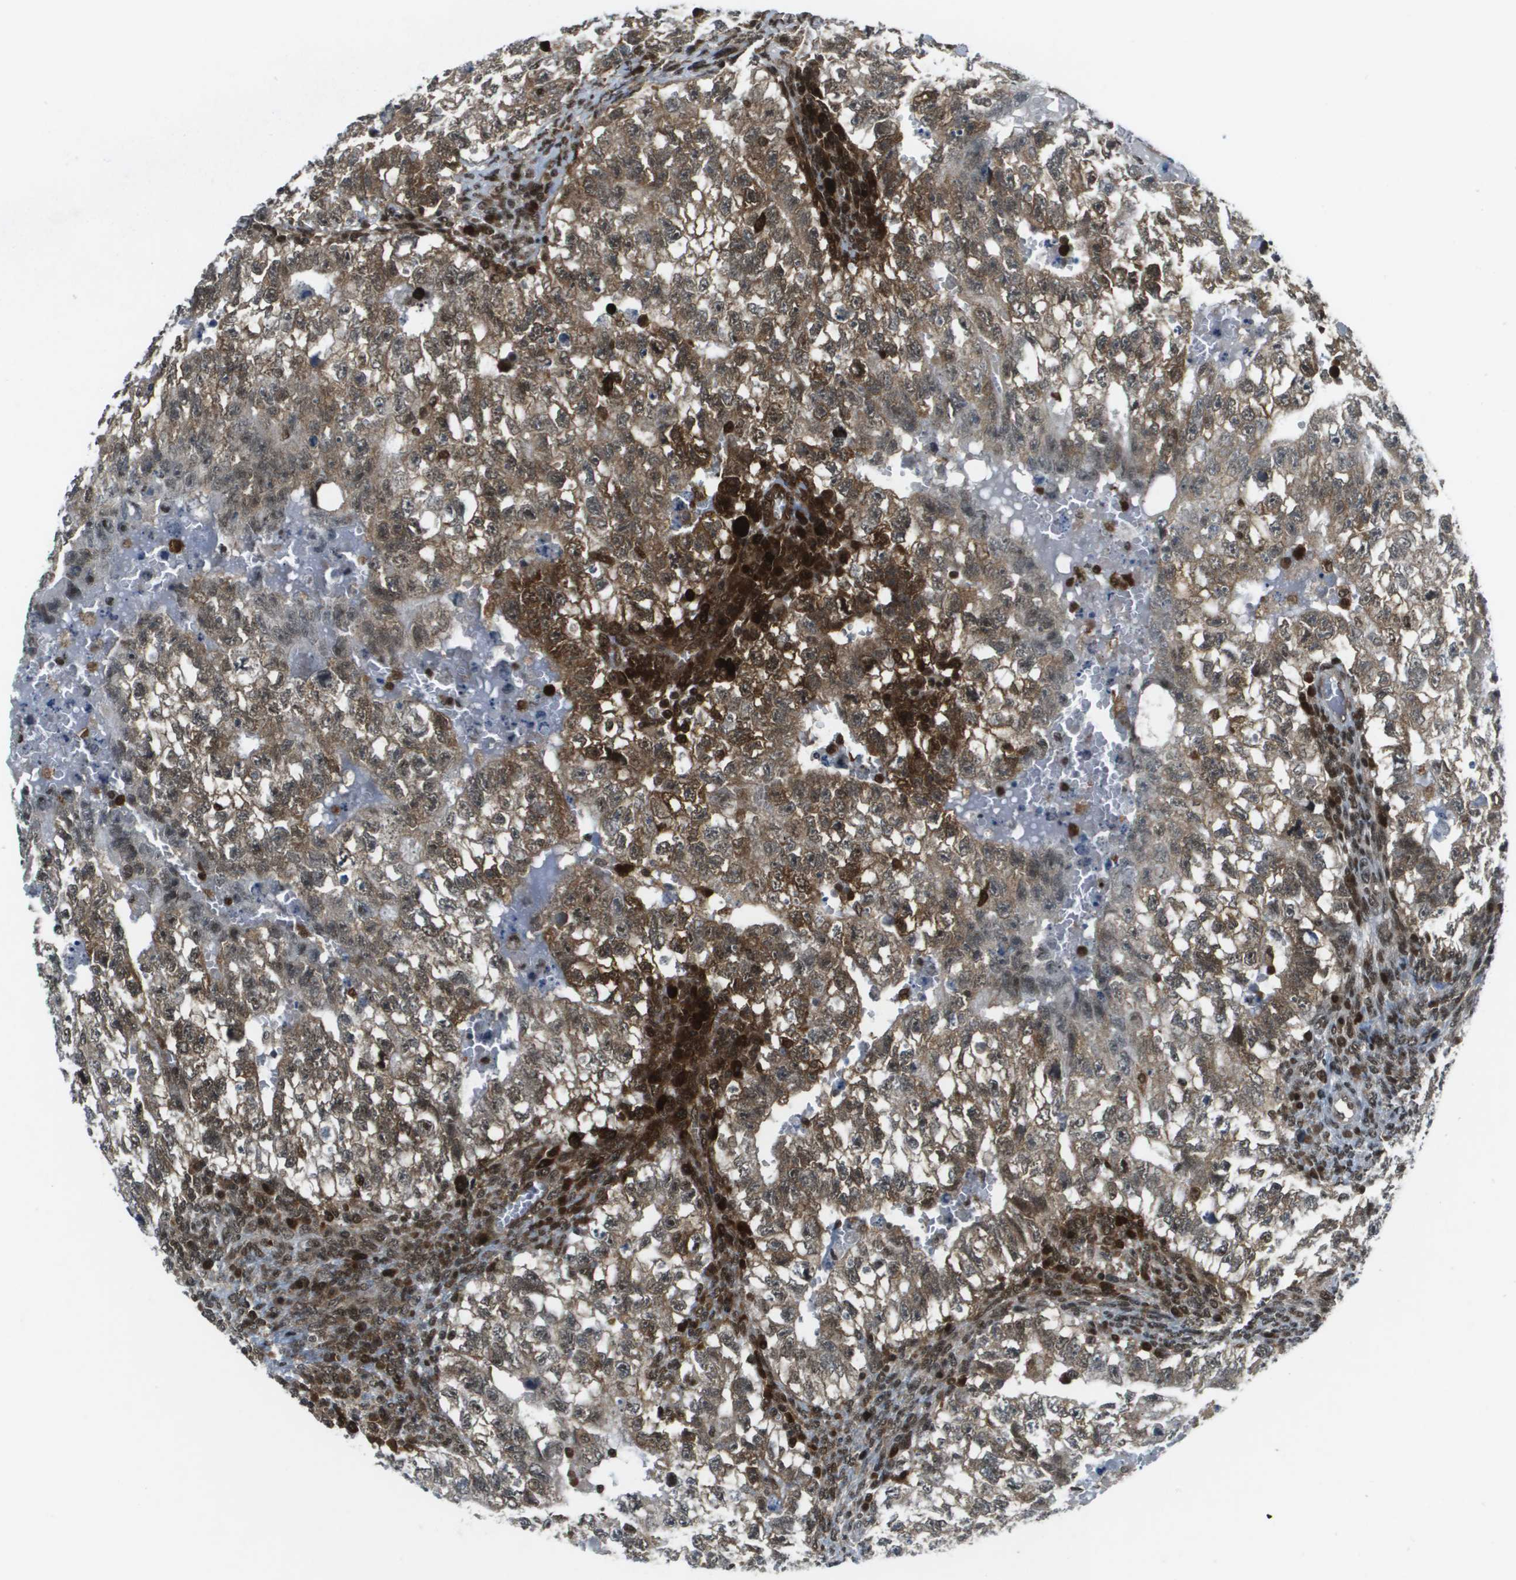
{"staining": {"intensity": "moderate", "quantity": ">75%", "location": "cytoplasmic/membranous,nuclear"}, "tissue": "testis cancer", "cell_type": "Tumor cells", "image_type": "cancer", "snomed": [{"axis": "morphology", "description": "Seminoma, NOS"}, {"axis": "morphology", "description": "Carcinoma, Embryonal, NOS"}, {"axis": "topography", "description": "Testis"}], "caption": "Moderate cytoplasmic/membranous and nuclear staining is appreciated in about >75% of tumor cells in testis cancer (seminoma).", "gene": "IRF7", "patient": {"sex": "male", "age": 38}}